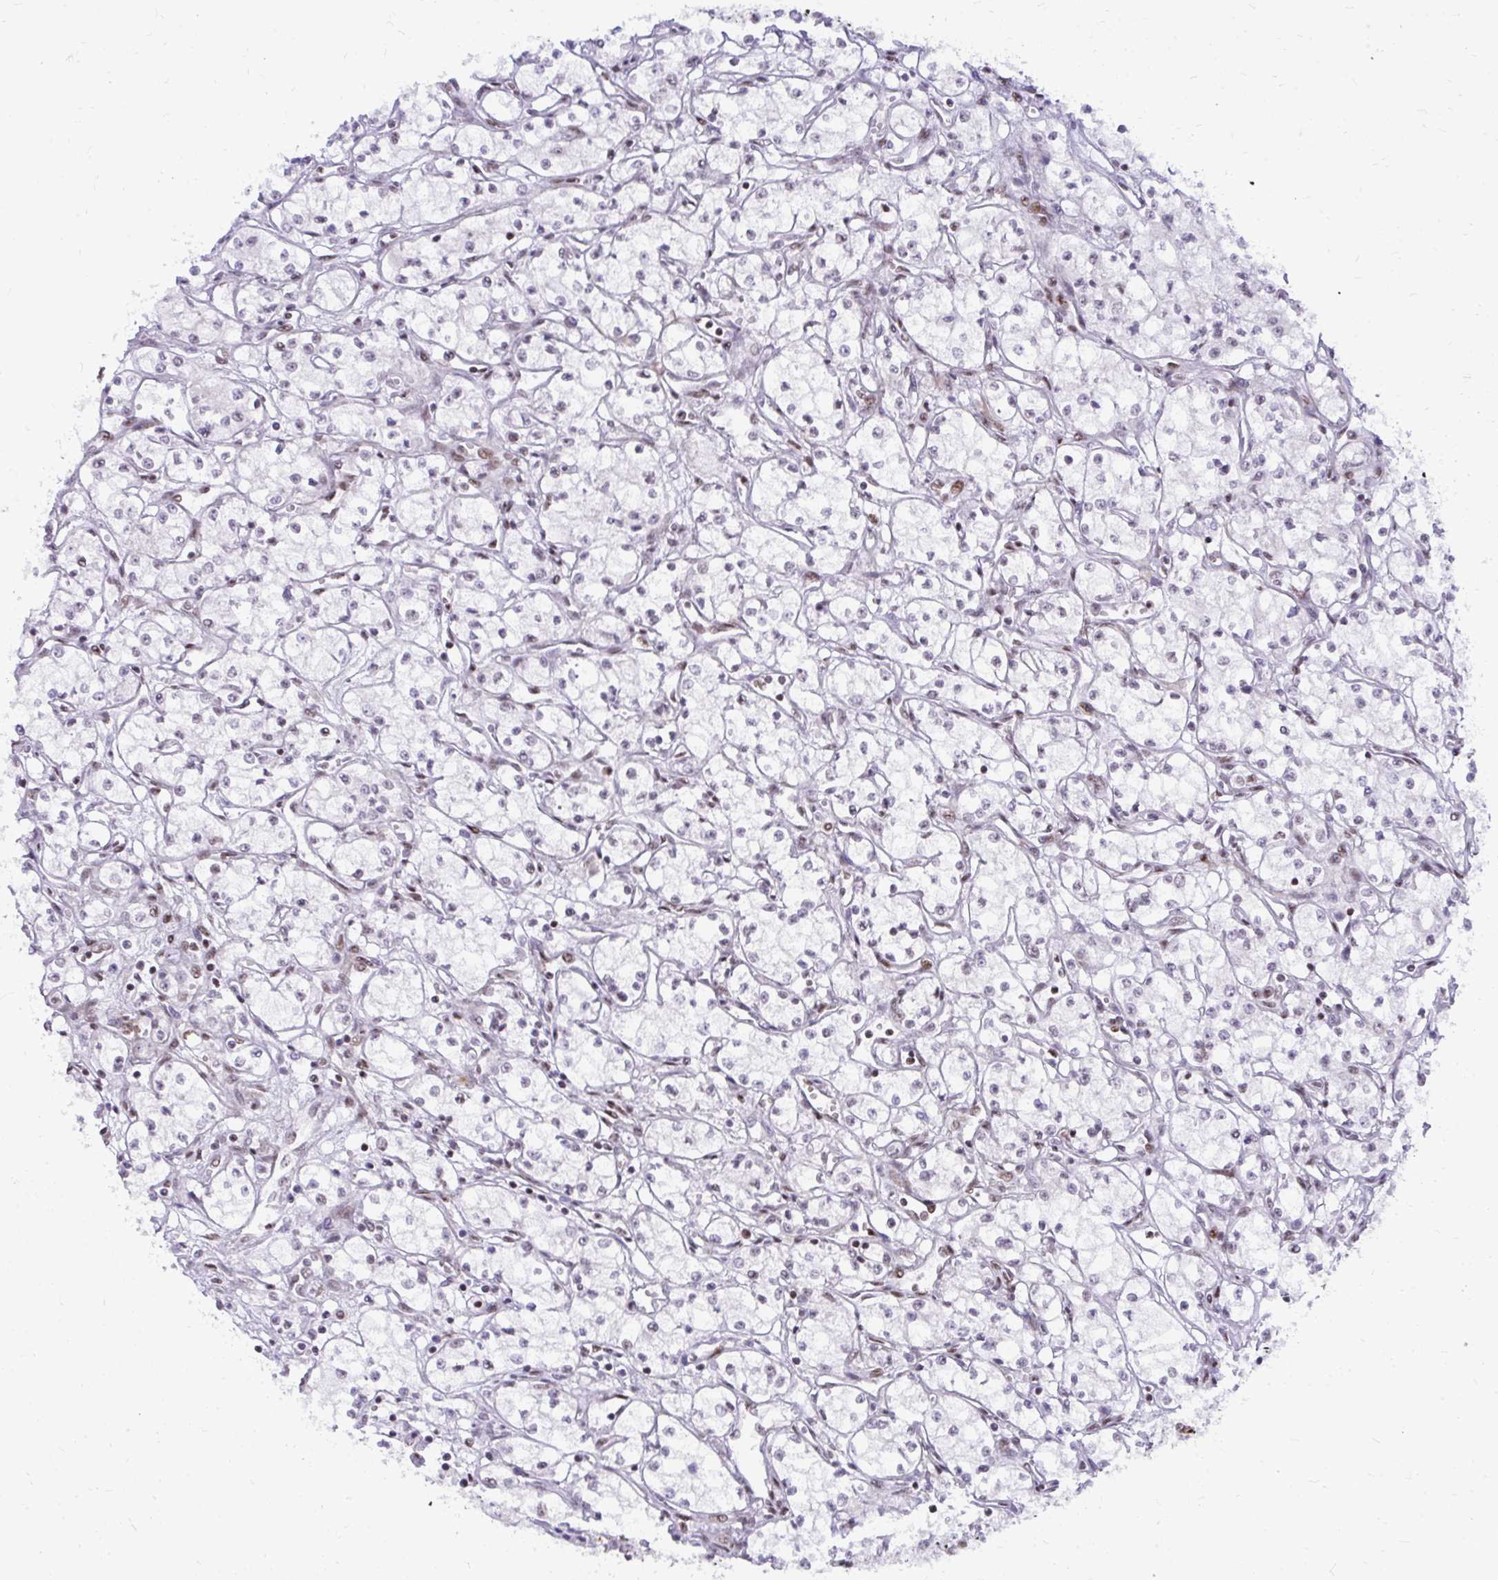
{"staining": {"intensity": "negative", "quantity": "none", "location": "none"}, "tissue": "renal cancer", "cell_type": "Tumor cells", "image_type": "cancer", "snomed": [{"axis": "morphology", "description": "Normal tissue, NOS"}, {"axis": "morphology", "description": "Adenocarcinoma, NOS"}, {"axis": "topography", "description": "Kidney"}], "caption": "DAB immunohistochemical staining of adenocarcinoma (renal) shows no significant expression in tumor cells. (DAB (3,3'-diaminobenzidine) immunohistochemistry visualized using brightfield microscopy, high magnification).", "gene": "CDYL", "patient": {"sex": "male", "age": 59}}